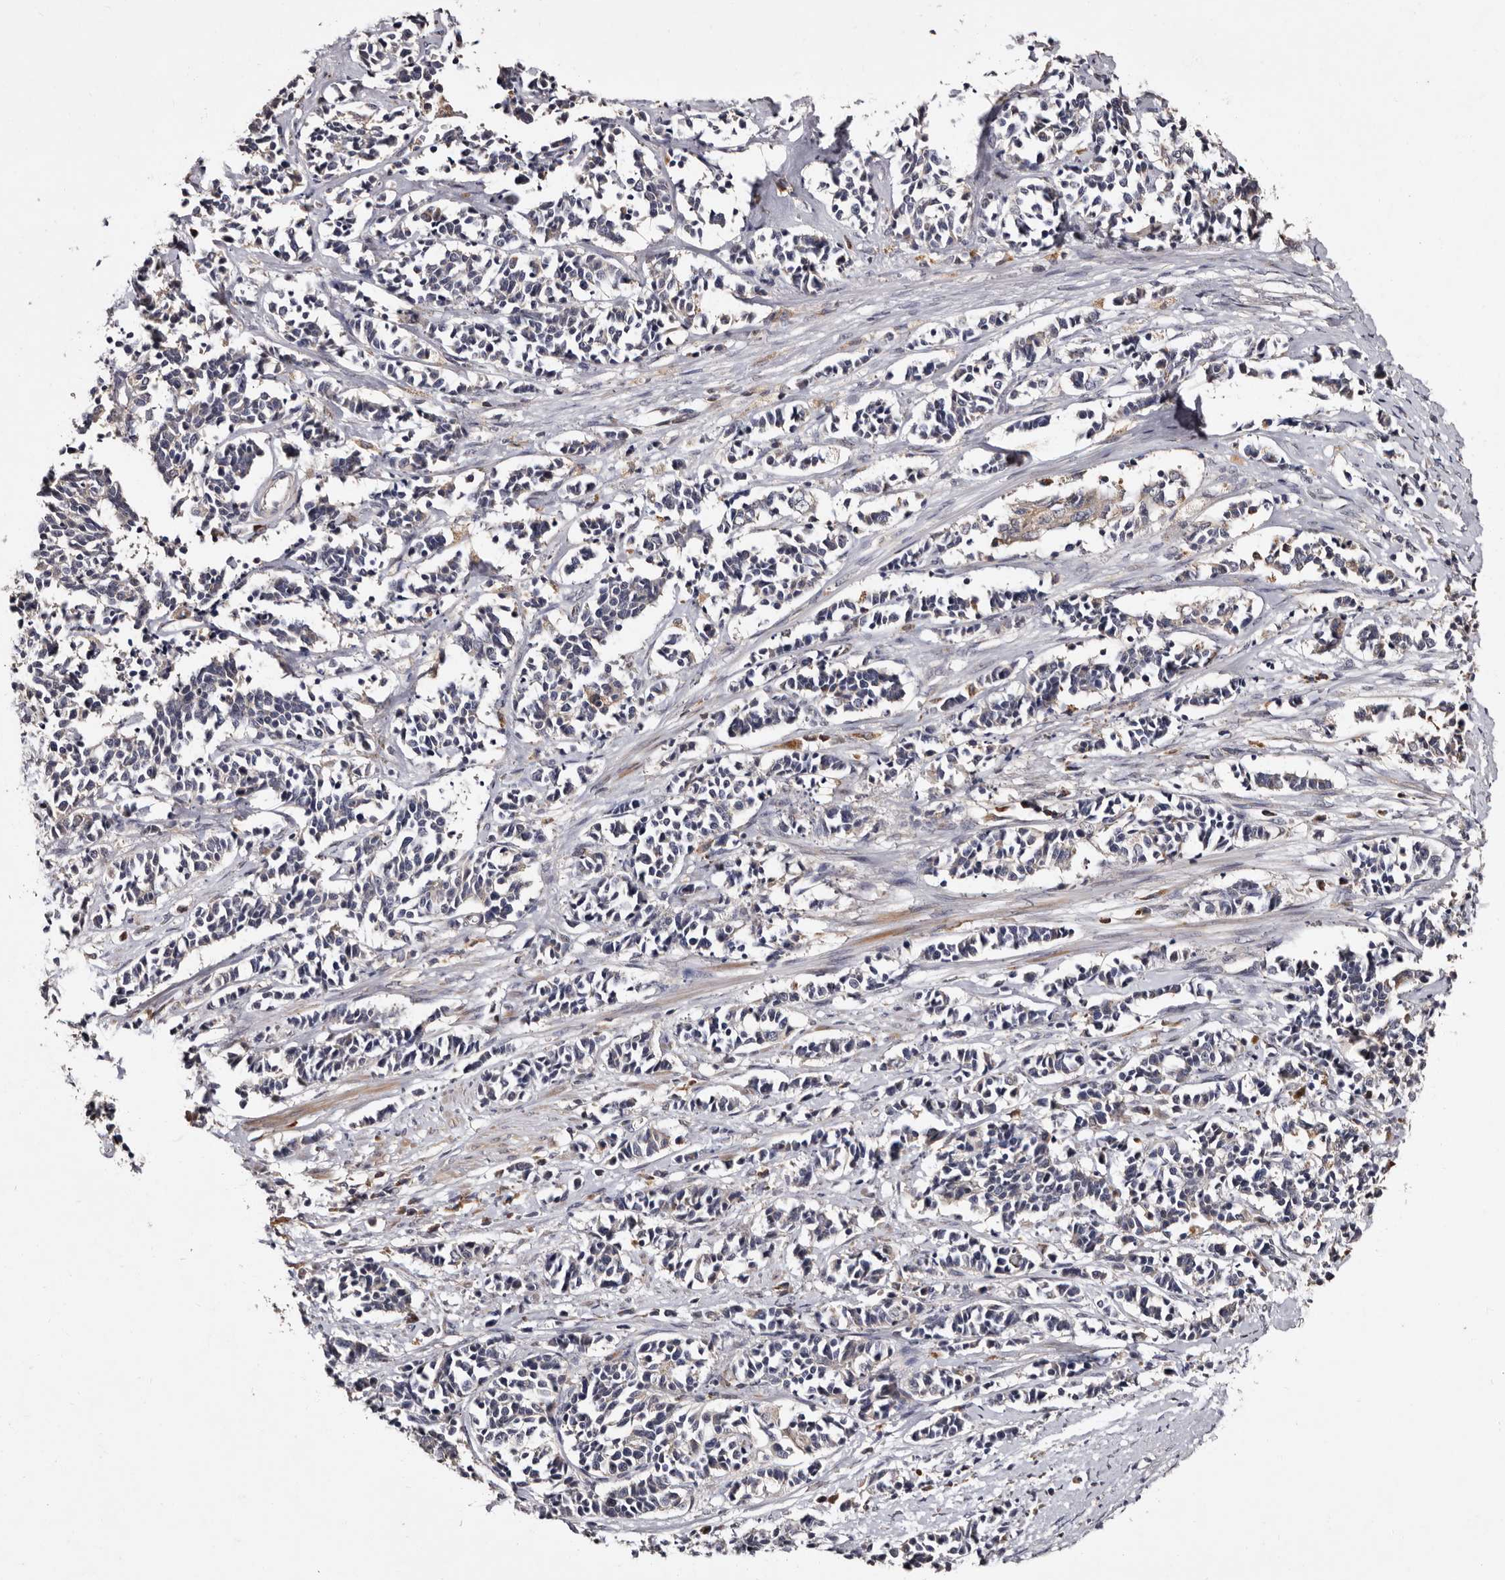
{"staining": {"intensity": "negative", "quantity": "none", "location": "none"}, "tissue": "cervical cancer", "cell_type": "Tumor cells", "image_type": "cancer", "snomed": [{"axis": "morphology", "description": "Normal tissue, NOS"}, {"axis": "morphology", "description": "Squamous cell carcinoma, NOS"}, {"axis": "topography", "description": "Cervix"}], "caption": "A histopathology image of cervical cancer stained for a protein reveals no brown staining in tumor cells.", "gene": "DNPH1", "patient": {"sex": "female", "age": 35}}